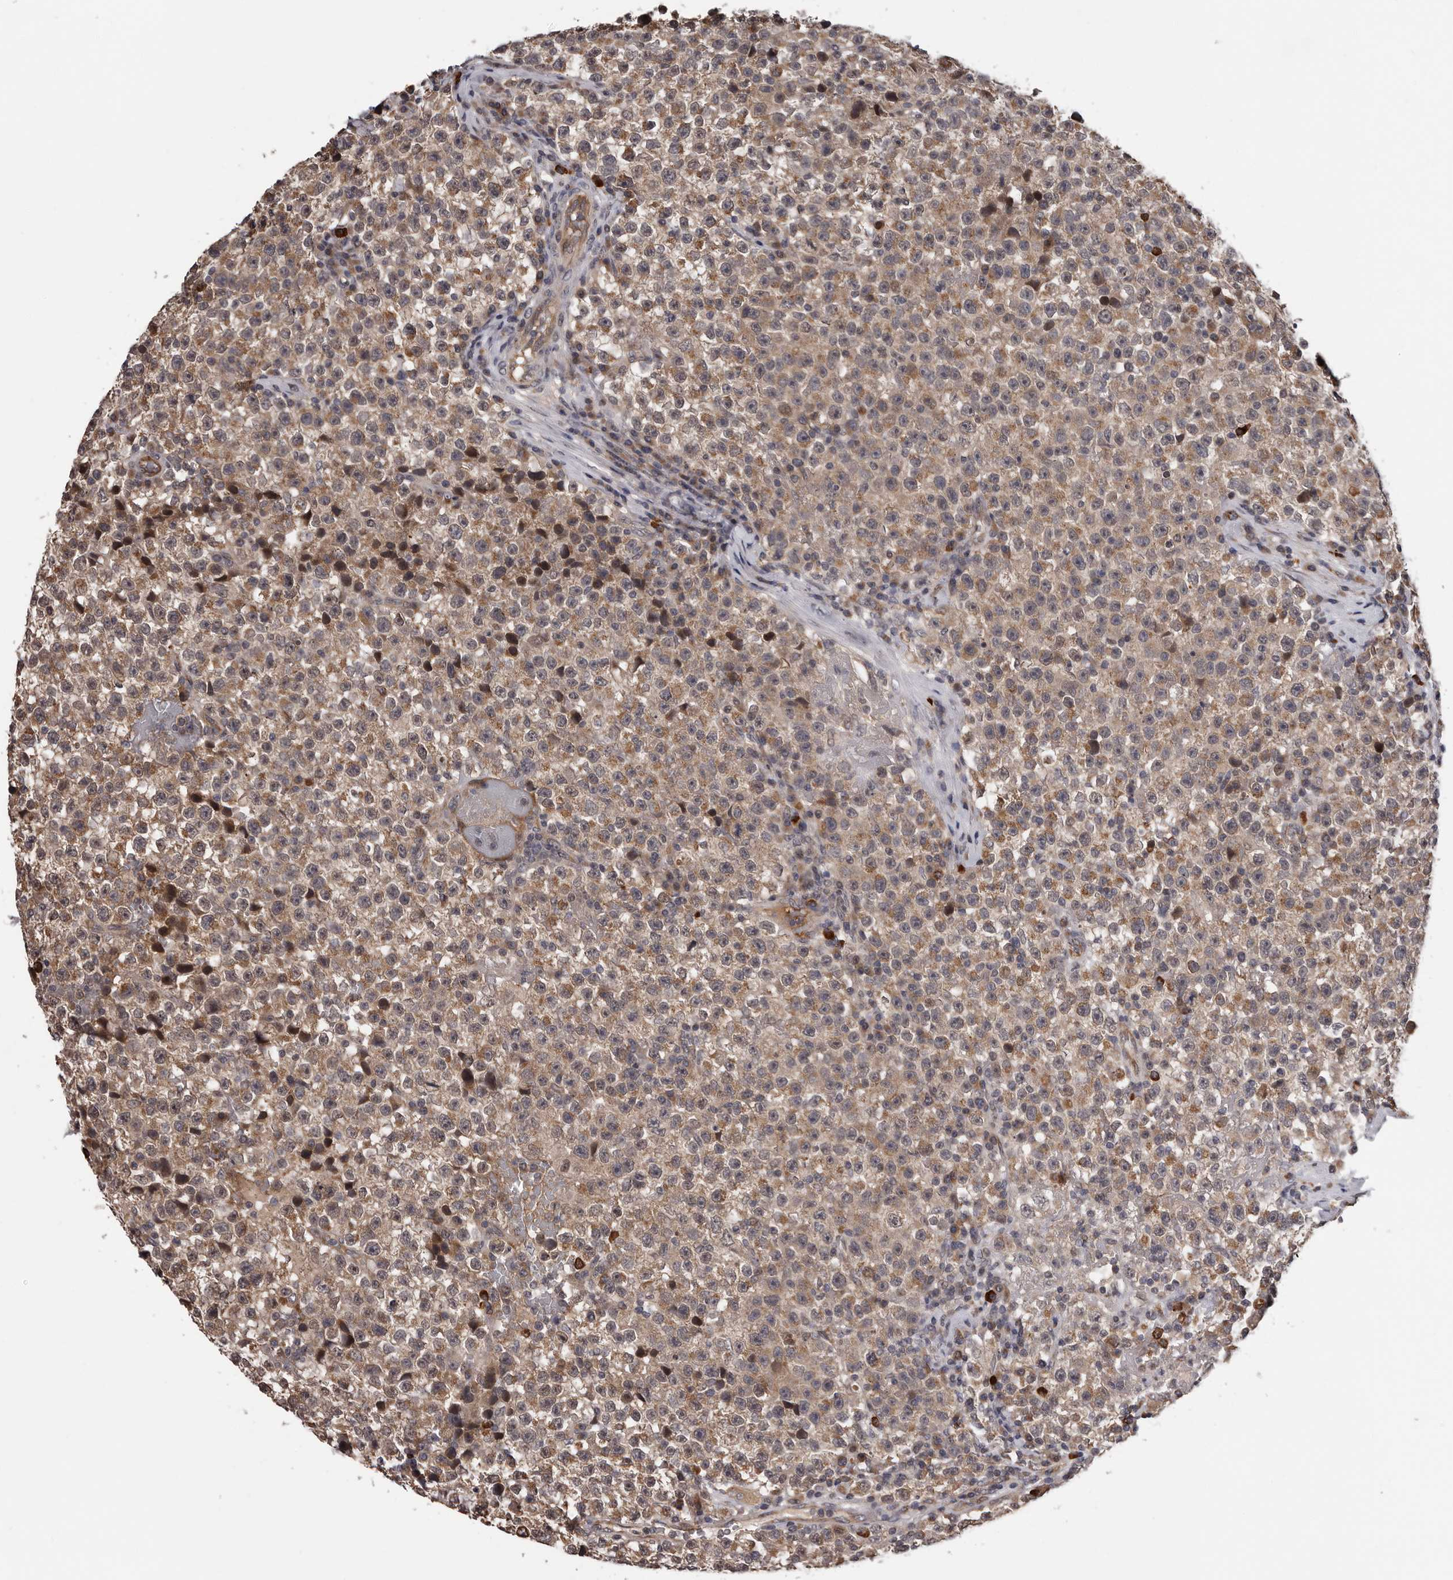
{"staining": {"intensity": "moderate", "quantity": ">75%", "location": "cytoplasmic/membranous,nuclear"}, "tissue": "testis cancer", "cell_type": "Tumor cells", "image_type": "cancer", "snomed": [{"axis": "morphology", "description": "Seminoma, NOS"}, {"axis": "topography", "description": "Testis"}], "caption": "IHC (DAB) staining of testis cancer reveals moderate cytoplasmic/membranous and nuclear protein staining in approximately >75% of tumor cells.", "gene": "MED8", "patient": {"sex": "male", "age": 22}}